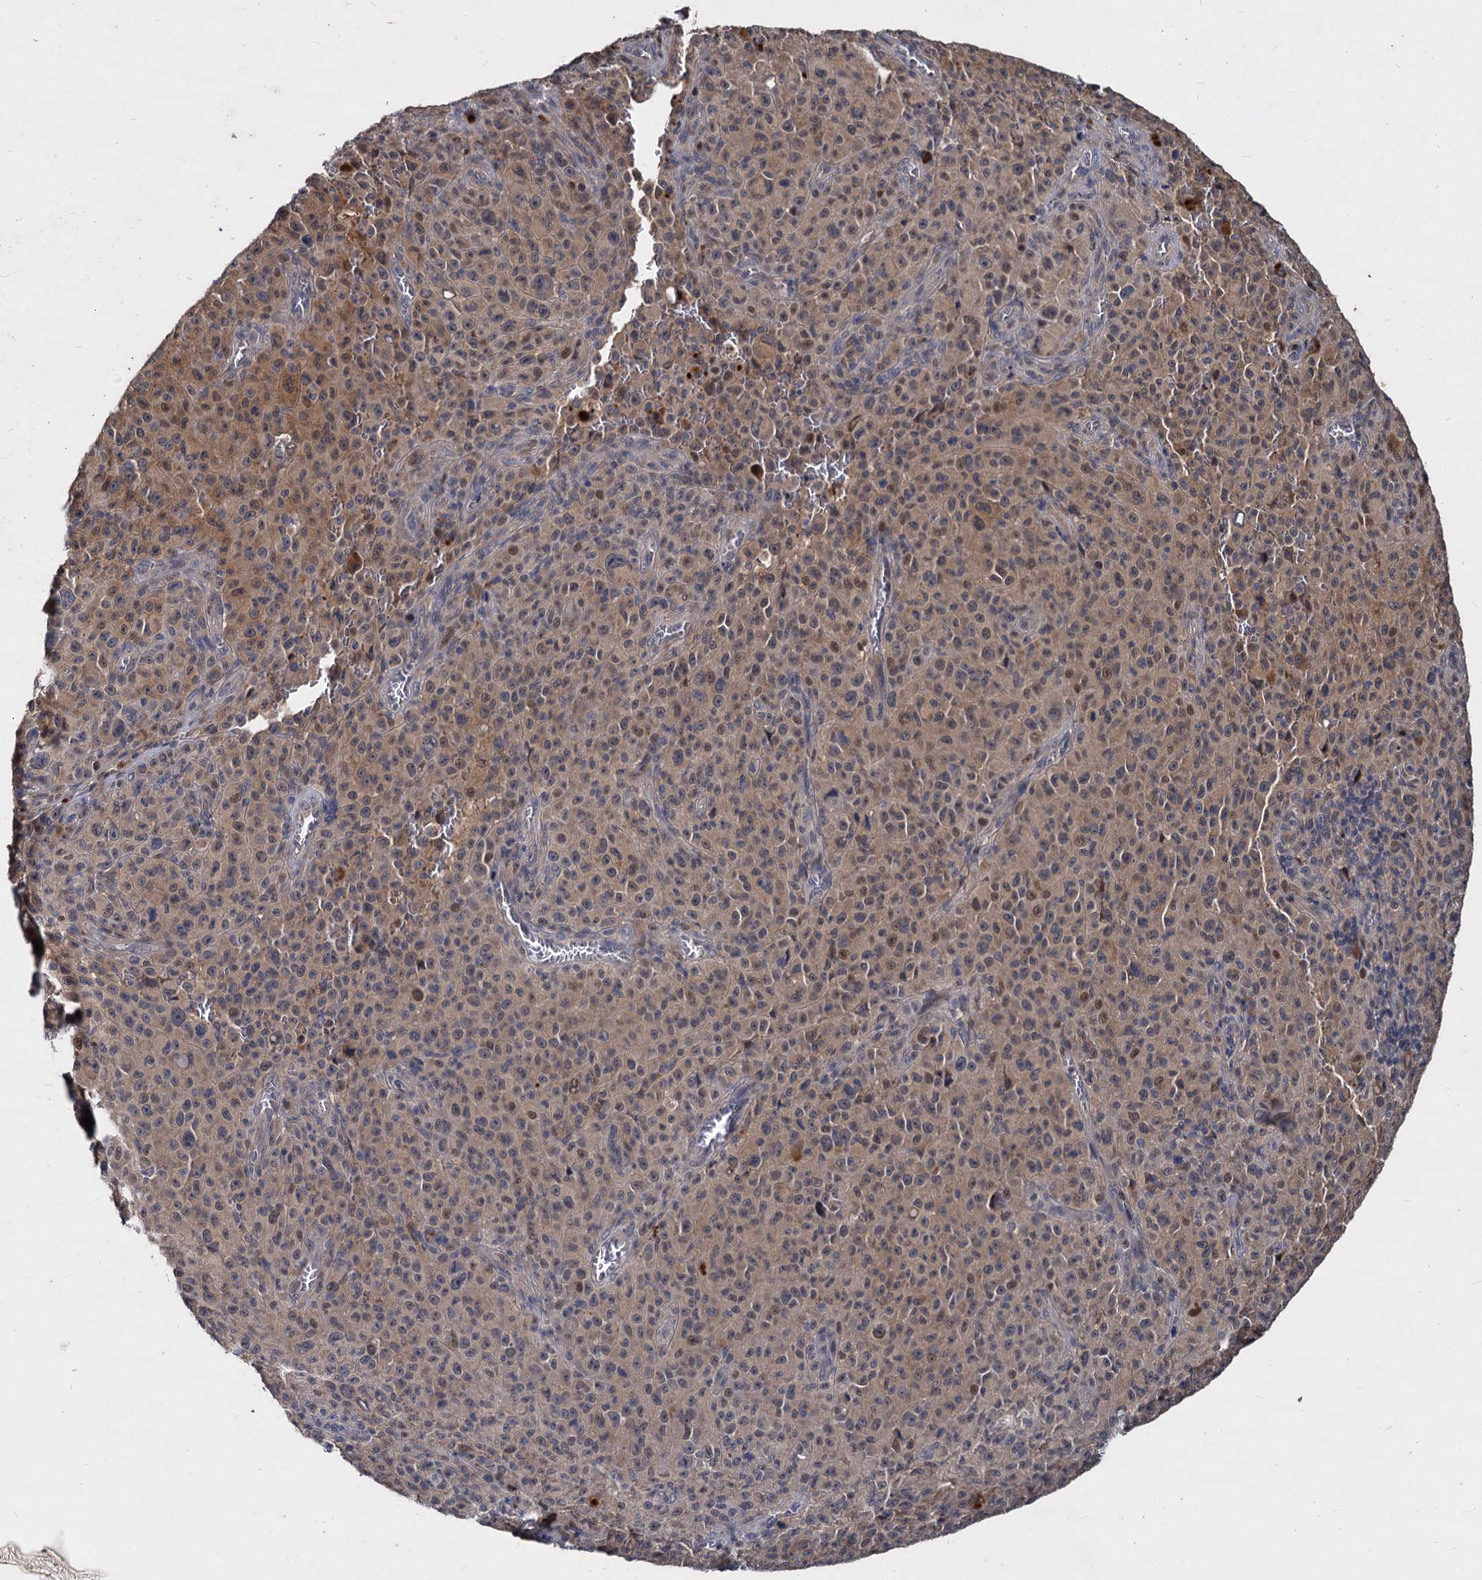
{"staining": {"intensity": "weak", "quantity": "25%-75%", "location": "cytoplasmic/membranous"}, "tissue": "melanoma", "cell_type": "Tumor cells", "image_type": "cancer", "snomed": [{"axis": "morphology", "description": "Malignant melanoma, NOS"}, {"axis": "topography", "description": "Skin"}], "caption": "Malignant melanoma was stained to show a protein in brown. There is low levels of weak cytoplasmic/membranous positivity in about 25%-75% of tumor cells.", "gene": "CCDC184", "patient": {"sex": "female", "age": 82}}